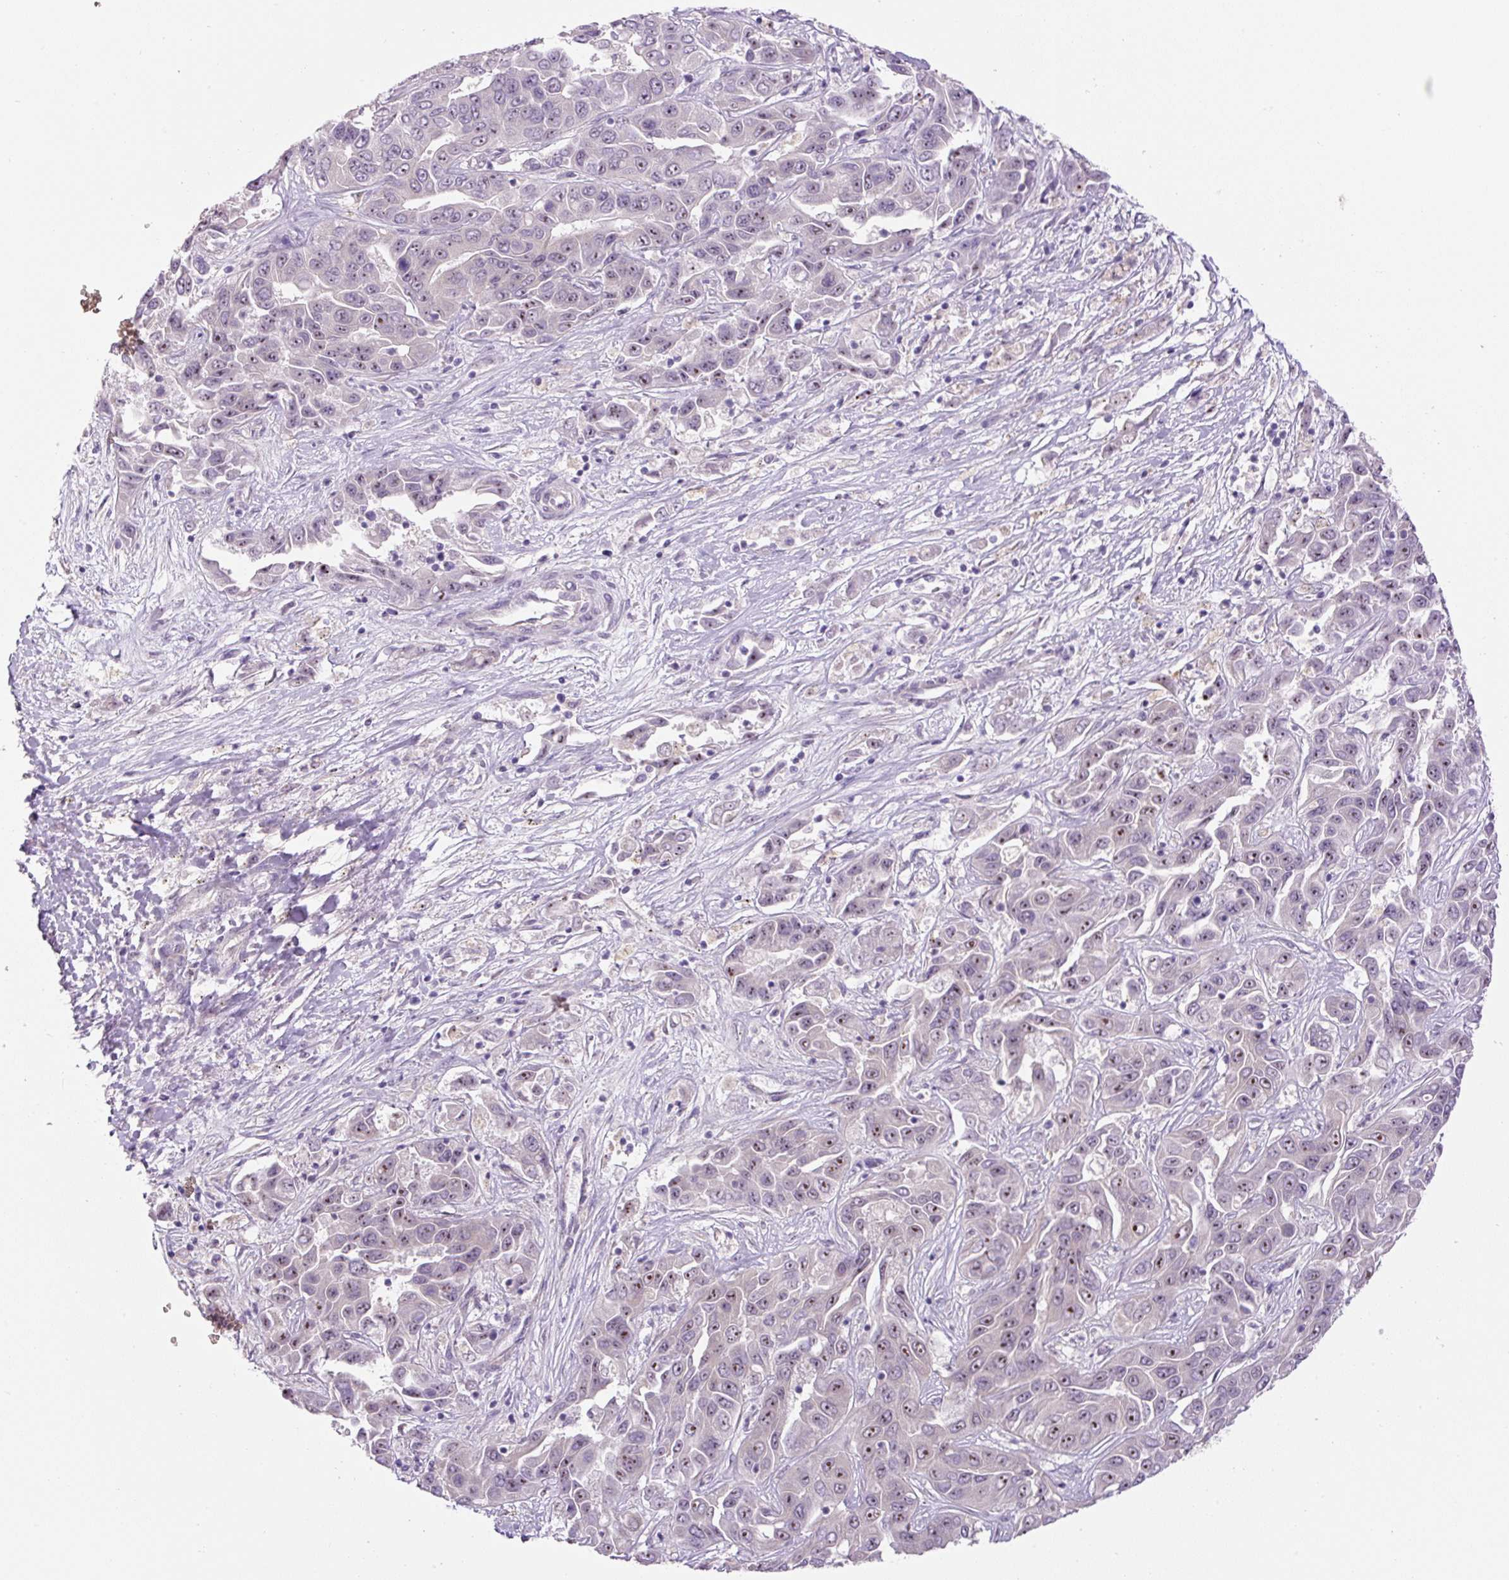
{"staining": {"intensity": "moderate", "quantity": "<25%", "location": "nuclear"}, "tissue": "liver cancer", "cell_type": "Tumor cells", "image_type": "cancer", "snomed": [{"axis": "morphology", "description": "Cholangiocarcinoma"}, {"axis": "topography", "description": "Liver"}], "caption": "Human cholangiocarcinoma (liver) stained for a protein (brown) exhibits moderate nuclear positive expression in about <25% of tumor cells.", "gene": "TMEM151B", "patient": {"sex": "female", "age": 52}}